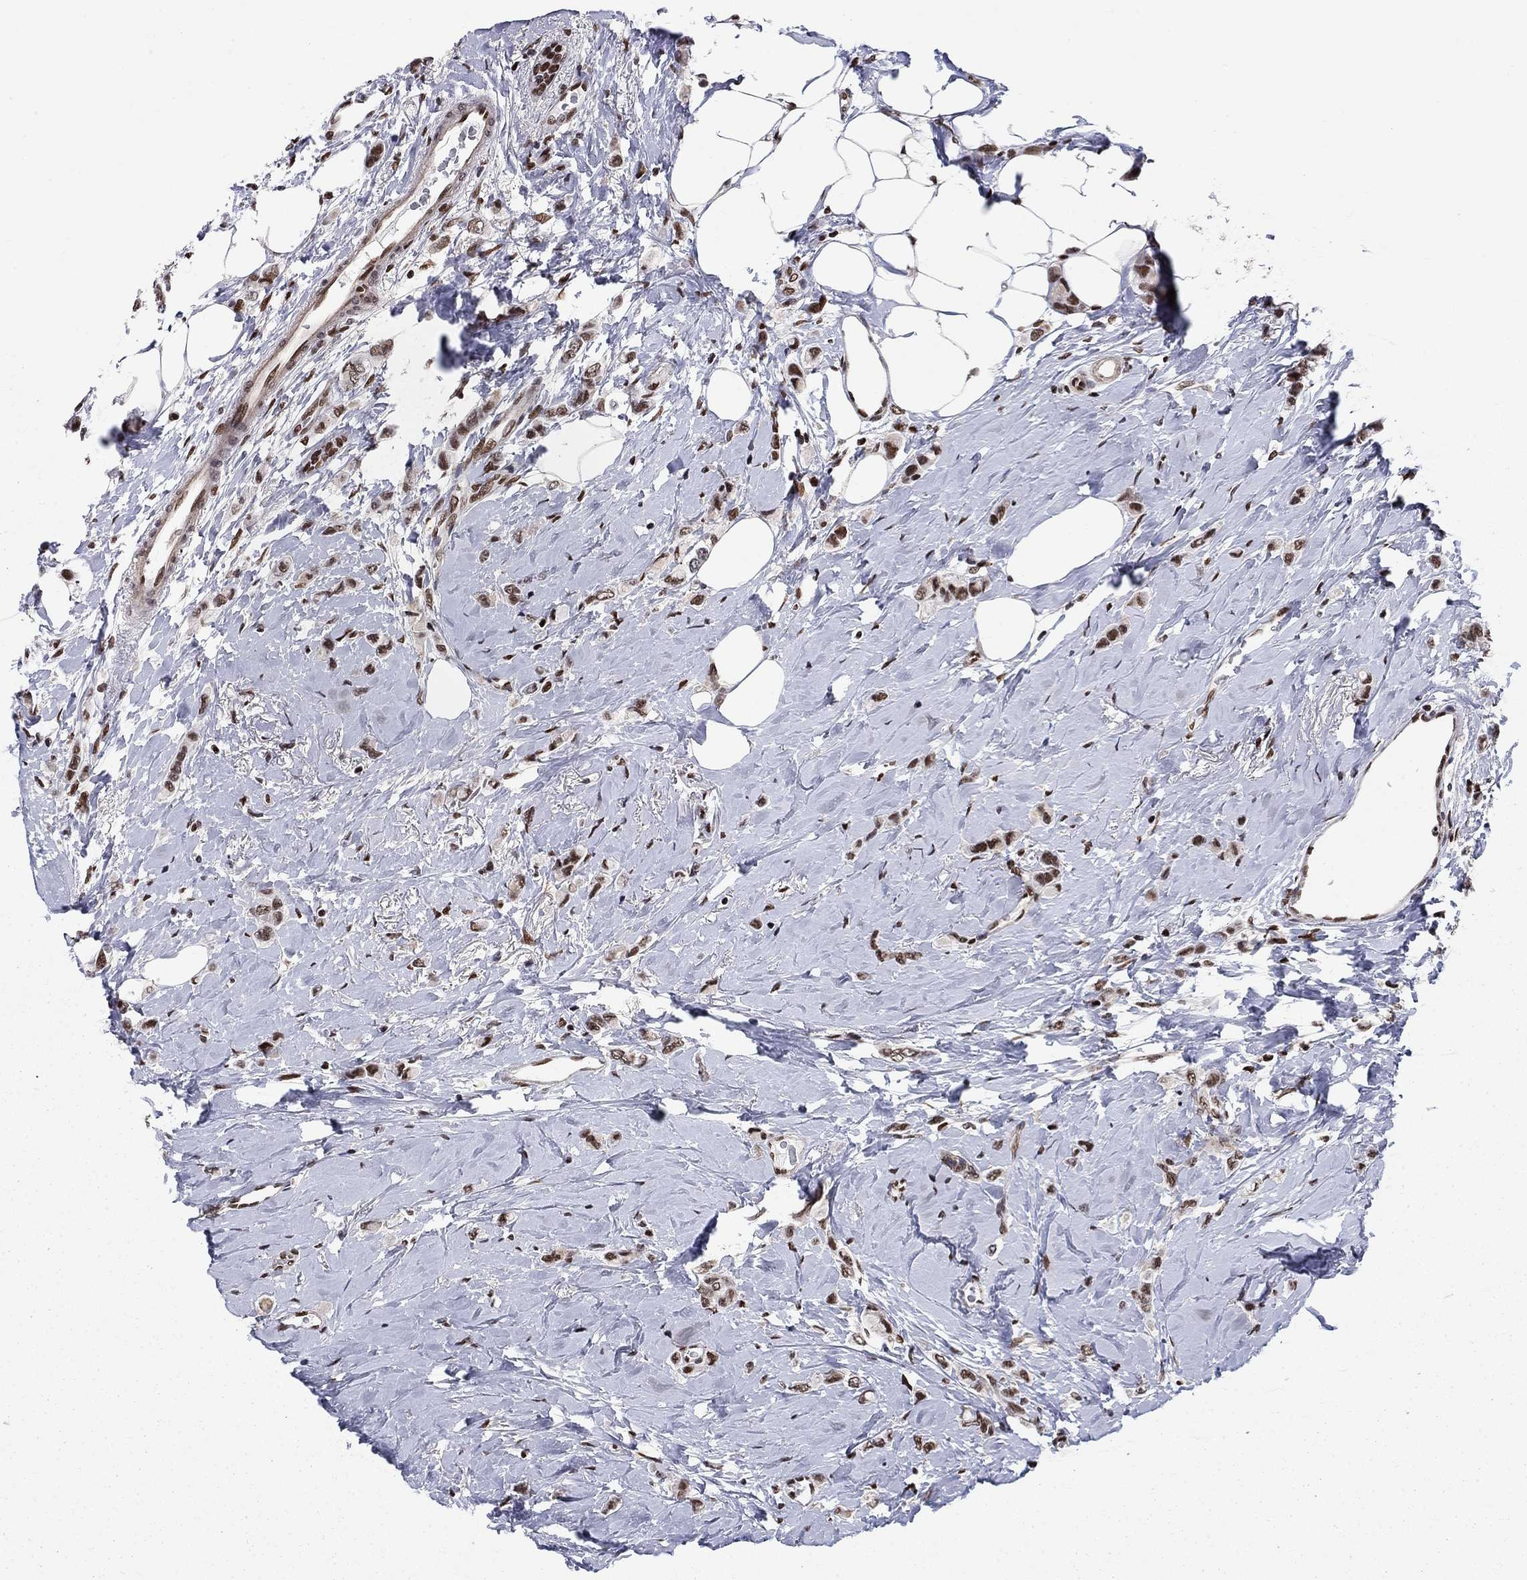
{"staining": {"intensity": "strong", "quantity": ">75%", "location": "nuclear"}, "tissue": "breast cancer", "cell_type": "Tumor cells", "image_type": "cancer", "snomed": [{"axis": "morphology", "description": "Lobular carcinoma"}, {"axis": "topography", "description": "Breast"}], "caption": "Breast cancer stained with IHC demonstrates strong nuclear staining in approximately >75% of tumor cells. Using DAB (brown) and hematoxylin (blue) stains, captured at high magnification using brightfield microscopy.", "gene": "RPRD1B", "patient": {"sex": "female", "age": 66}}